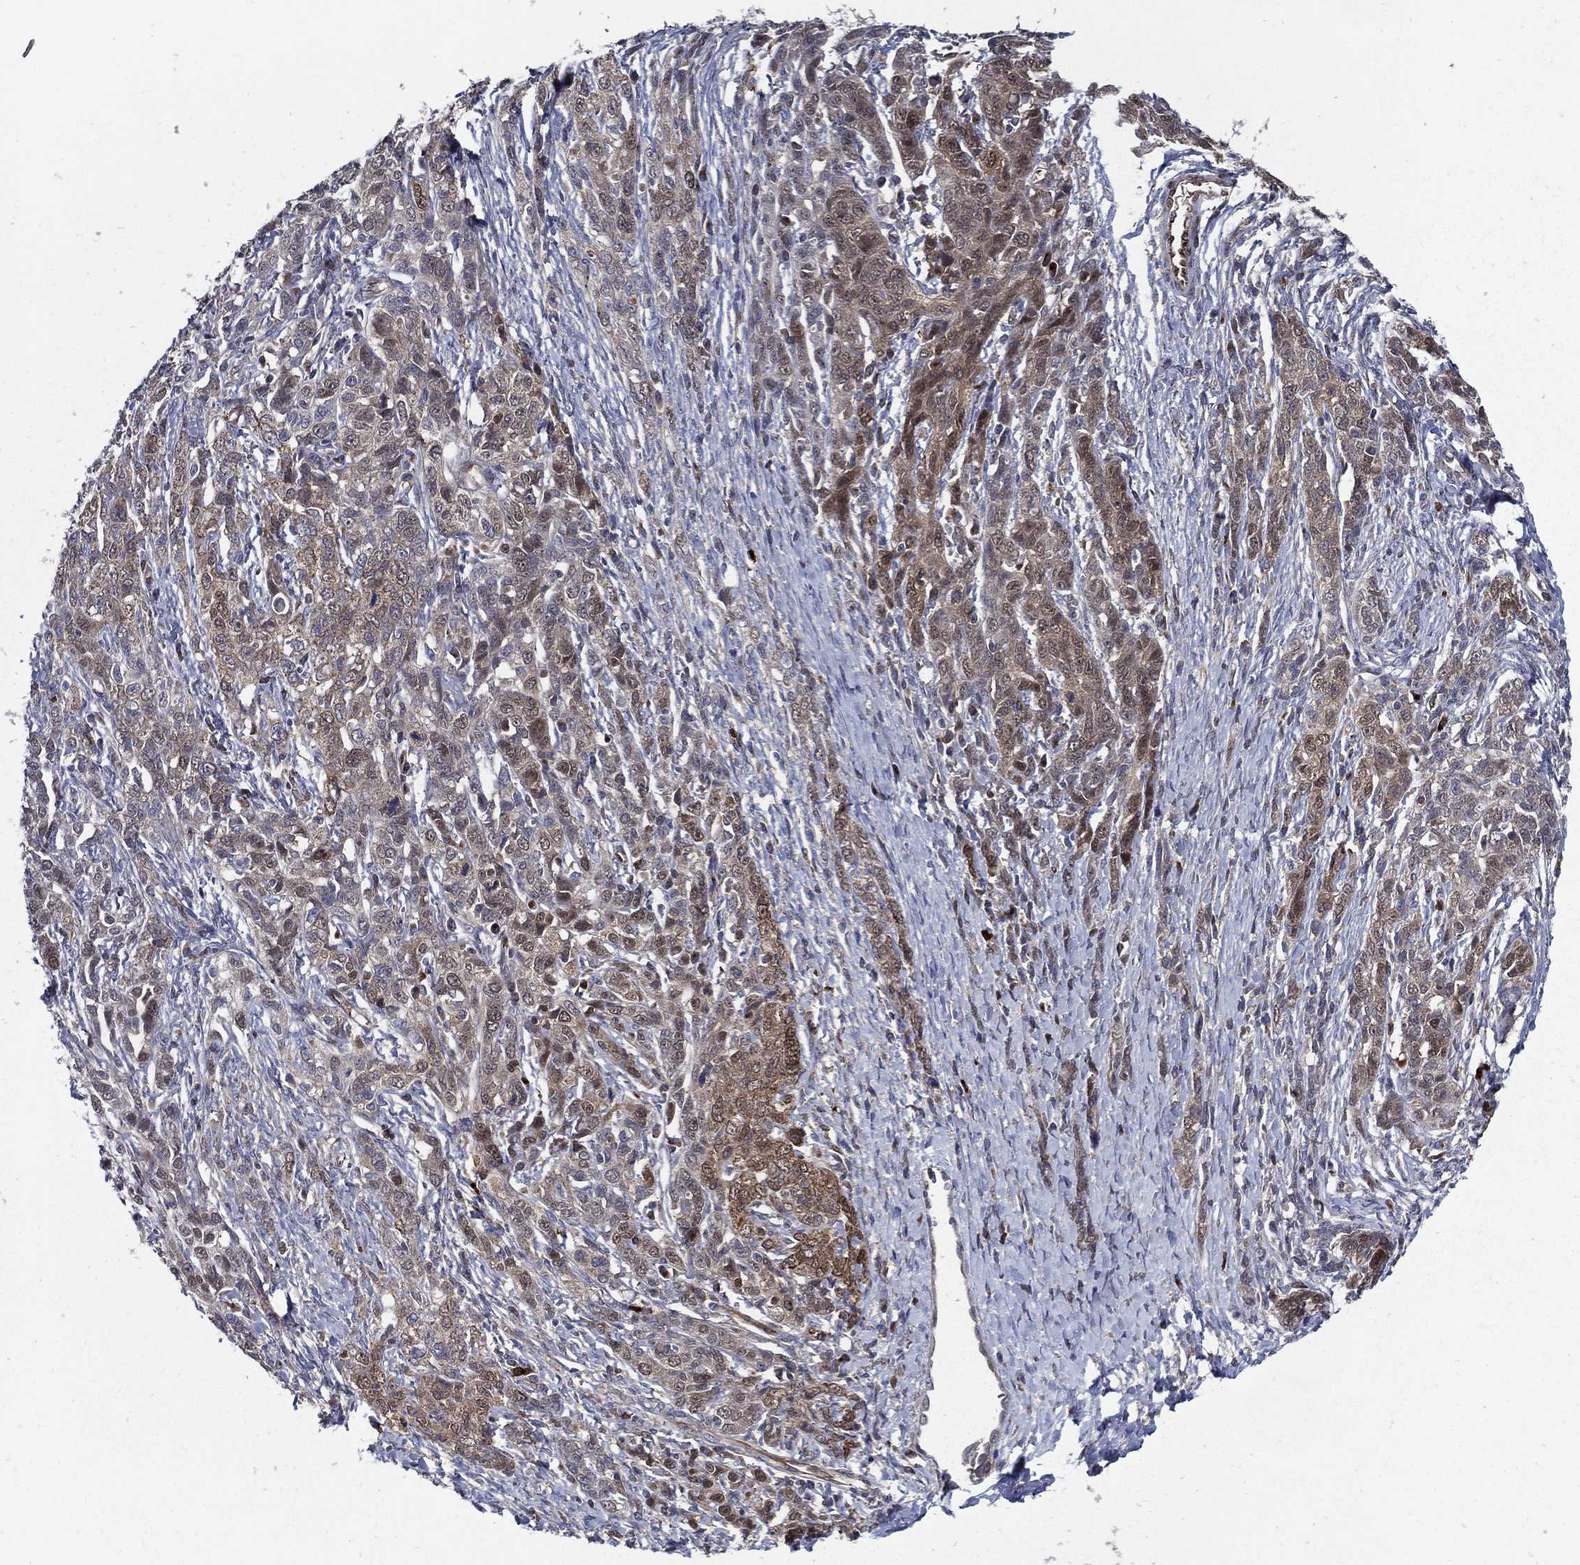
{"staining": {"intensity": "moderate", "quantity": "<25%", "location": "cytoplasmic/membranous"}, "tissue": "ovarian cancer", "cell_type": "Tumor cells", "image_type": "cancer", "snomed": [{"axis": "morphology", "description": "Cystadenocarcinoma, serous, NOS"}, {"axis": "topography", "description": "Ovary"}], "caption": "Protein staining by IHC displays moderate cytoplasmic/membranous positivity in approximately <25% of tumor cells in ovarian cancer (serous cystadenocarcinoma).", "gene": "ARHGAP11A", "patient": {"sex": "female", "age": 71}}